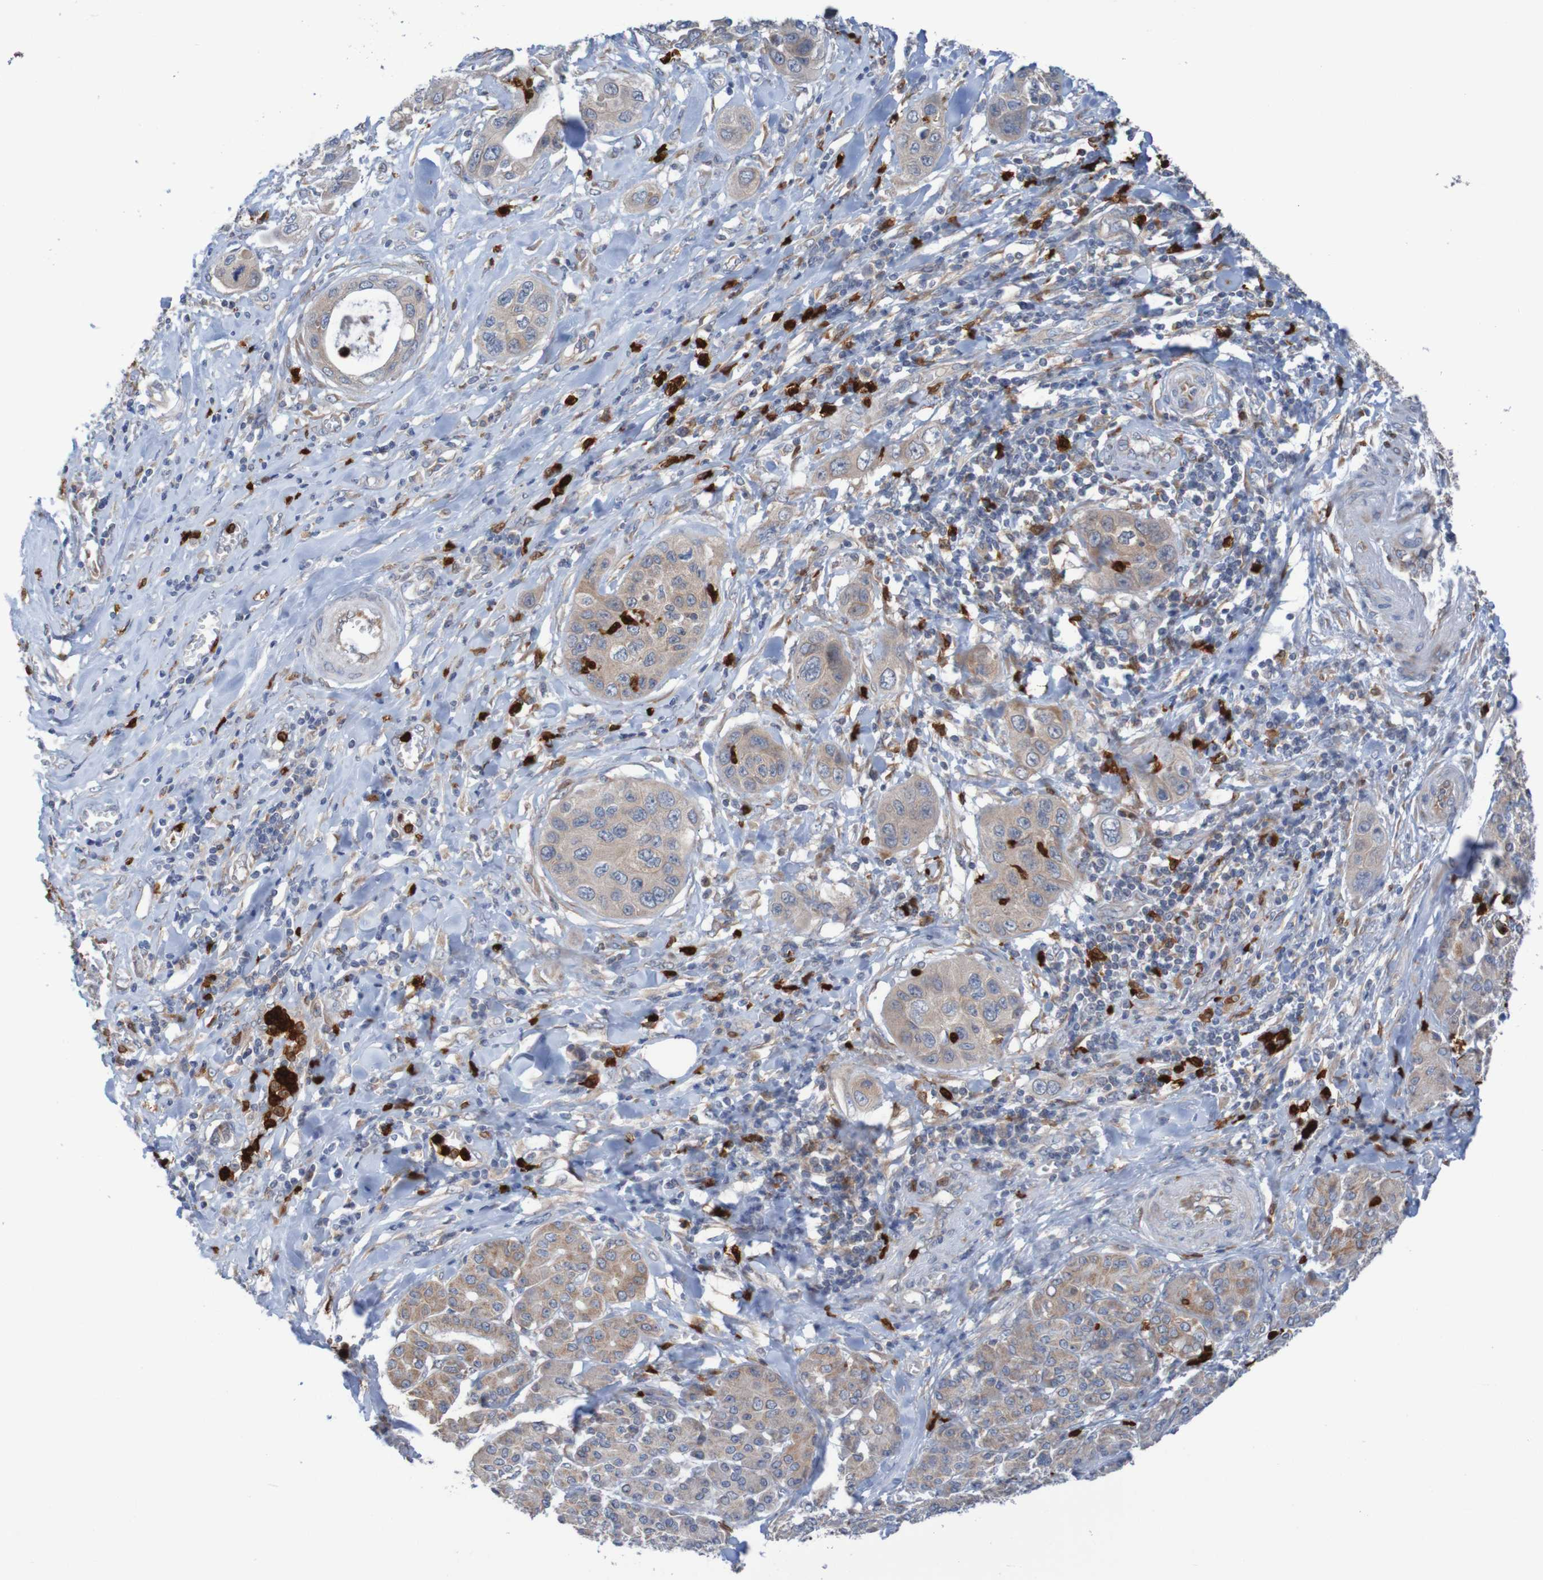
{"staining": {"intensity": "weak", "quantity": ">75%", "location": "cytoplasmic/membranous"}, "tissue": "pancreatic cancer", "cell_type": "Tumor cells", "image_type": "cancer", "snomed": [{"axis": "morphology", "description": "Adenocarcinoma, NOS"}, {"axis": "topography", "description": "Pancreas"}], "caption": "Immunohistochemistry image of human pancreatic adenocarcinoma stained for a protein (brown), which shows low levels of weak cytoplasmic/membranous positivity in approximately >75% of tumor cells.", "gene": "PARP4", "patient": {"sex": "female", "age": 70}}